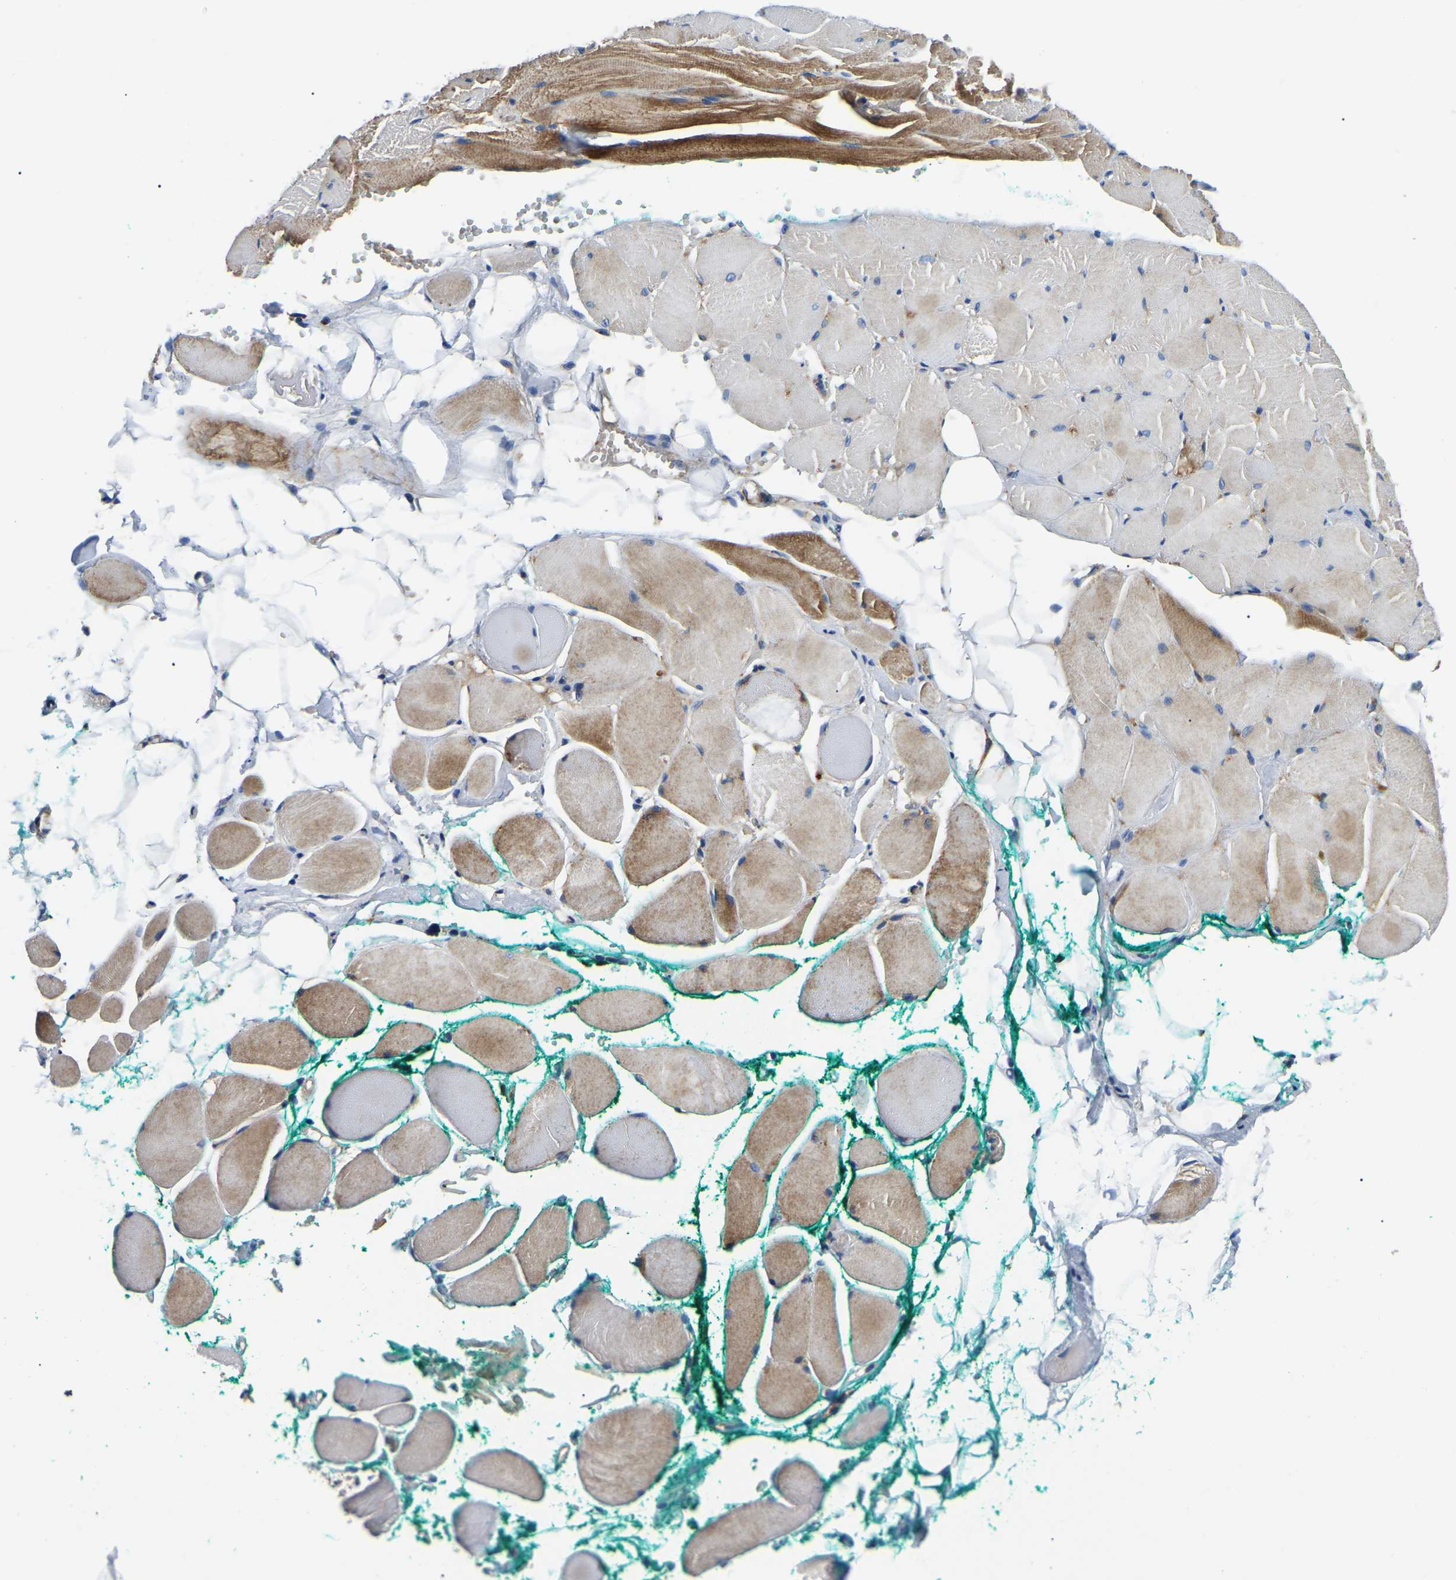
{"staining": {"intensity": "moderate", "quantity": "25%-75%", "location": "cytoplasmic/membranous"}, "tissue": "skeletal muscle", "cell_type": "Myocytes", "image_type": "normal", "snomed": [{"axis": "morphology", "description": "Normal tissue, NOS"}, {"axis": "topography", "description": "Skeletal muscle"}, {"axis": "topography", "description": "Peripheral nerve tissue"}], "caption": "Immunohistochemical staining of normal human skeletal muscle displays moderate cytoplasmic/membranous protein expression in approximately 25%-75% of myocytes. (DAB IHC, brown staining for protein, blue staining for nuclei).", "gene": "PPM1E", "patient": {"sex": "female", "age": 84}}